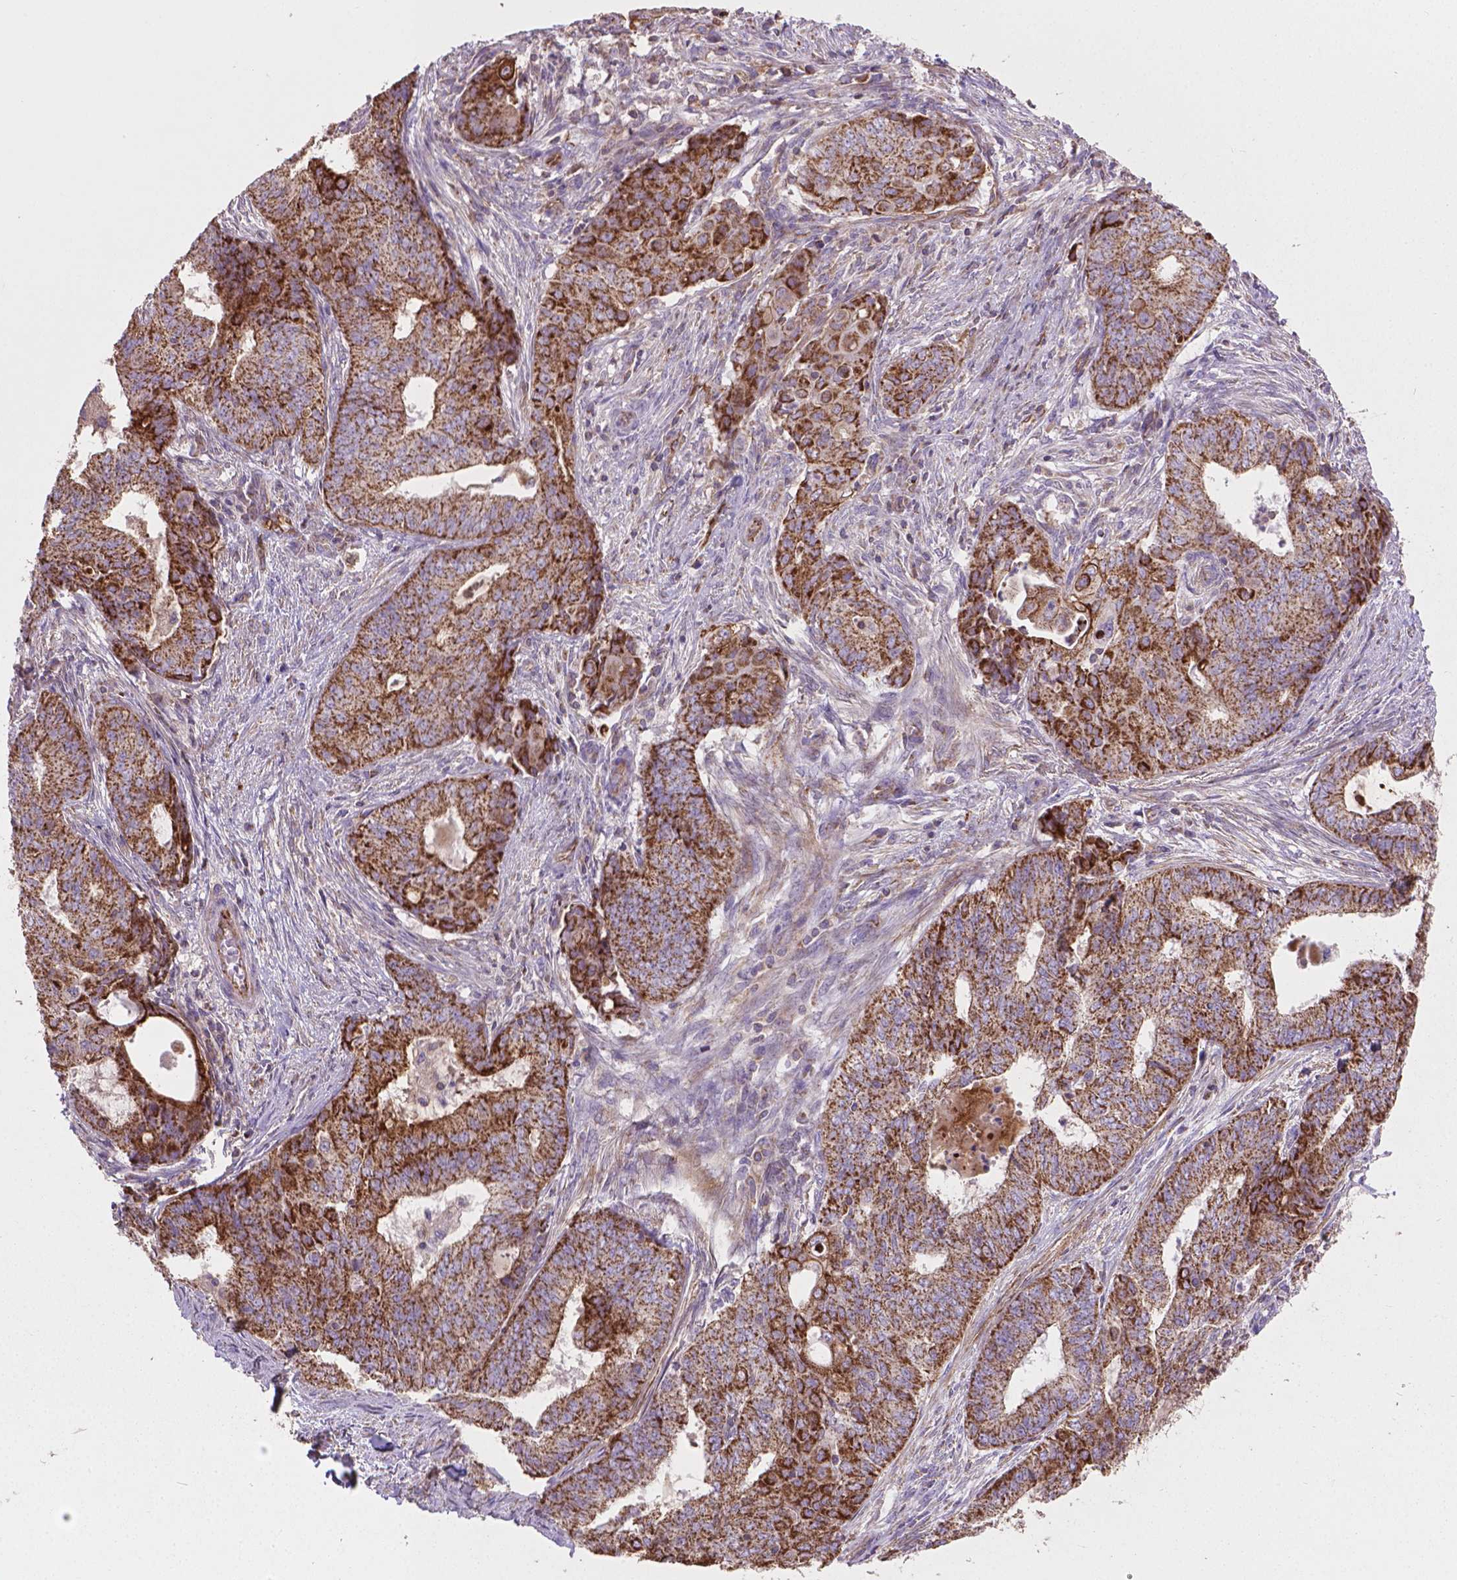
{"staining": {"intensity": "strong", "quantity": "25%-75%", "location": "cytoplasmic/membranous"}, "tissue": "endometrial cancer", "cell_type": "Tumor cells", "image_type": "cancer", "snomed": [{"axis": "morphology", "description": "Adenocarcinoma, NOS"}, {"axis": "topography", "description": "Endometrium"}], "caption": "Human adenocarcinoma (endometrial) stained with a protein marker displays strong staining in tumor cells.", "gene": "TCAF1", "patient": {"sex": "female", "age": 62}}